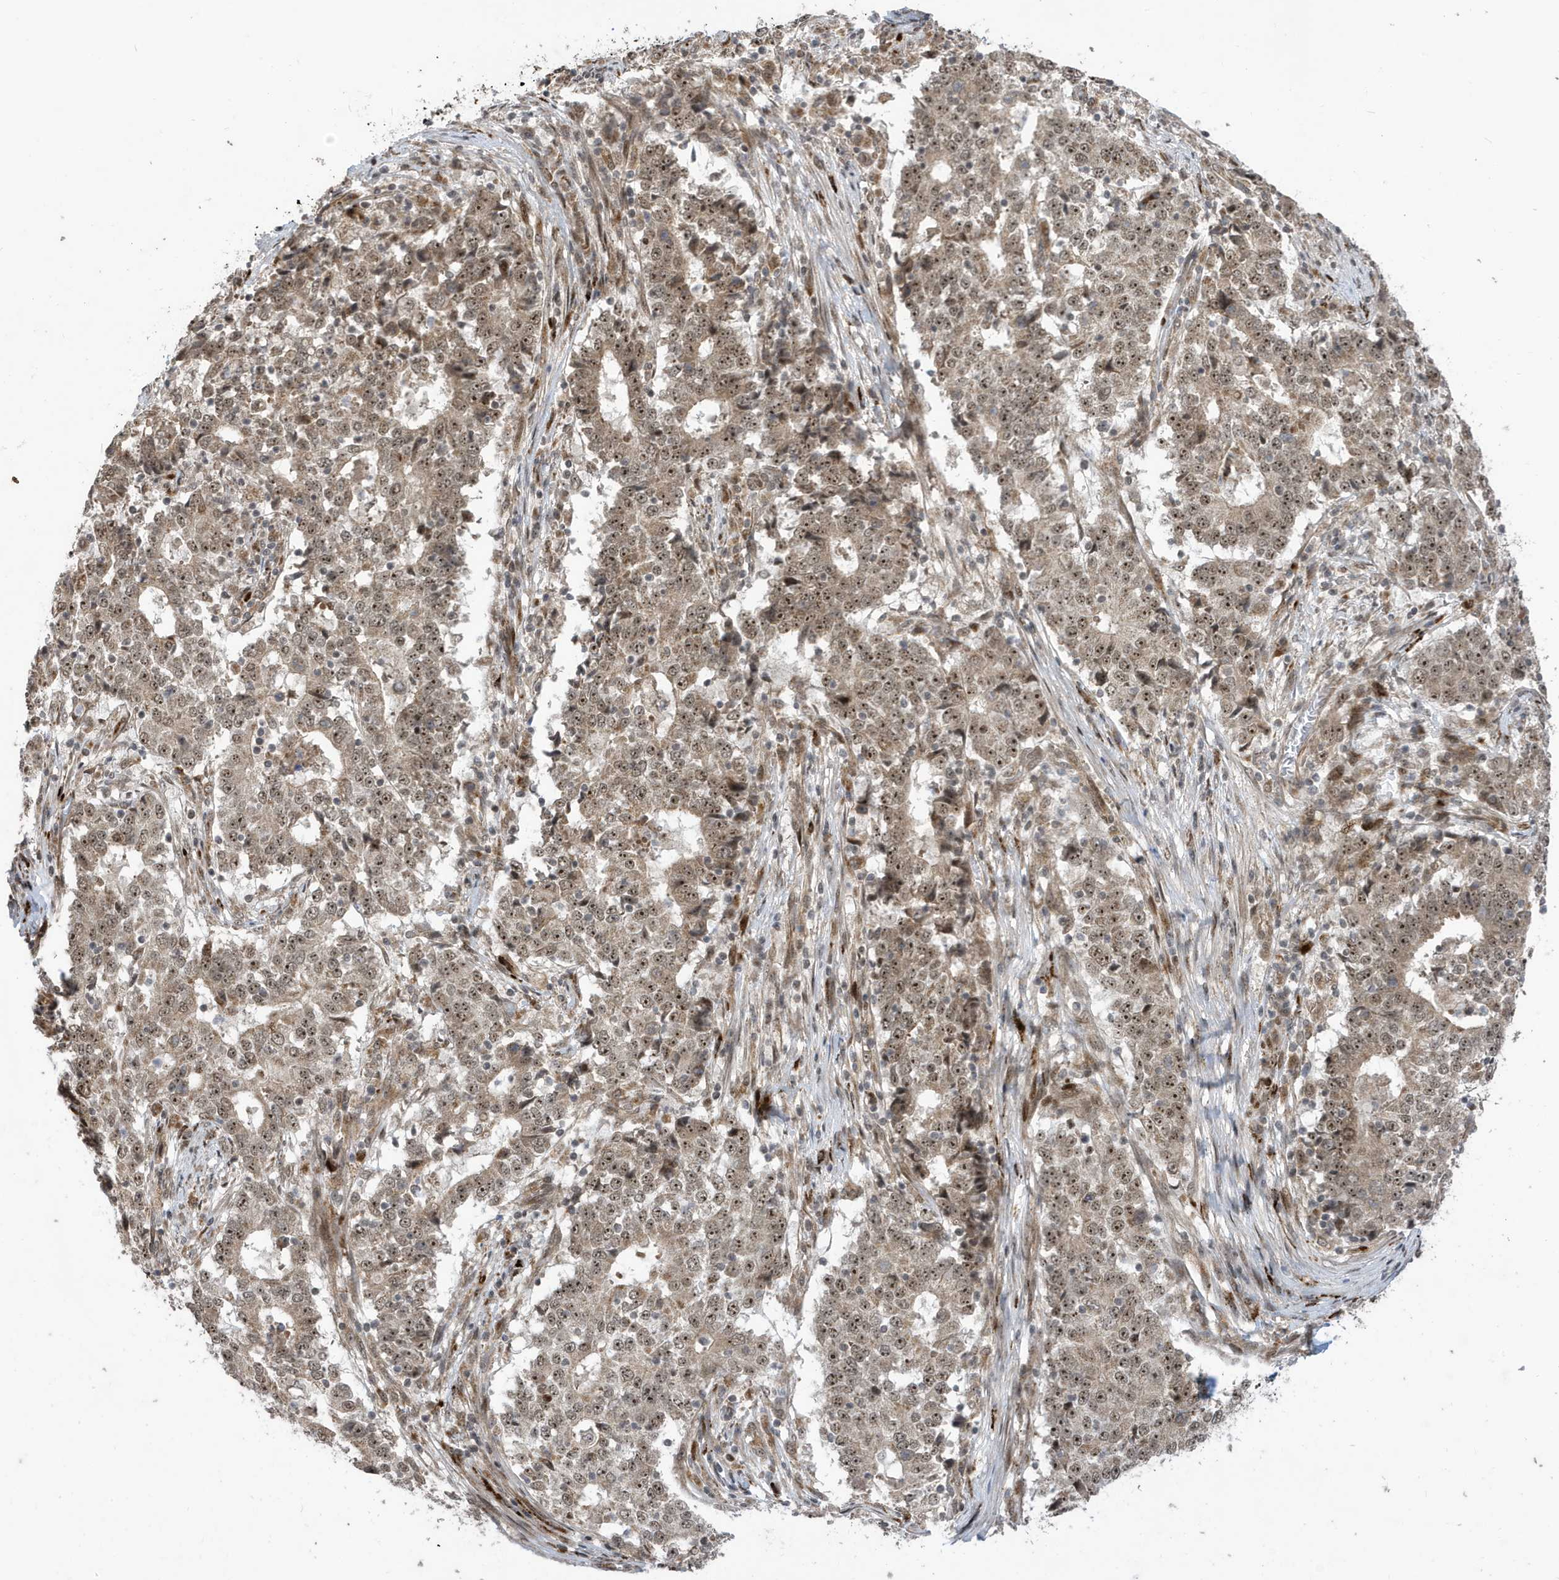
{"staining": {"intensity": "moderate", "quantity": ">75%", "location": "nuclear"}, "tissue": "stomach cancer", "cell_type": "Tumor cells", "image_type": "cancer", "snomed": [{"axis": "morphology", "description": "Adenocarcinoma, NOS"}, {"axis": "topography", "description": "Stomach"}], "caption": "Moderate nuclear positivity for a protein is present in about >75% of tumor cells of stomach cancer (adenocarcinoma) using immunohistochemistry.", "gene": "FAM9B", "patient": {"sex": "male", "age": 59}}